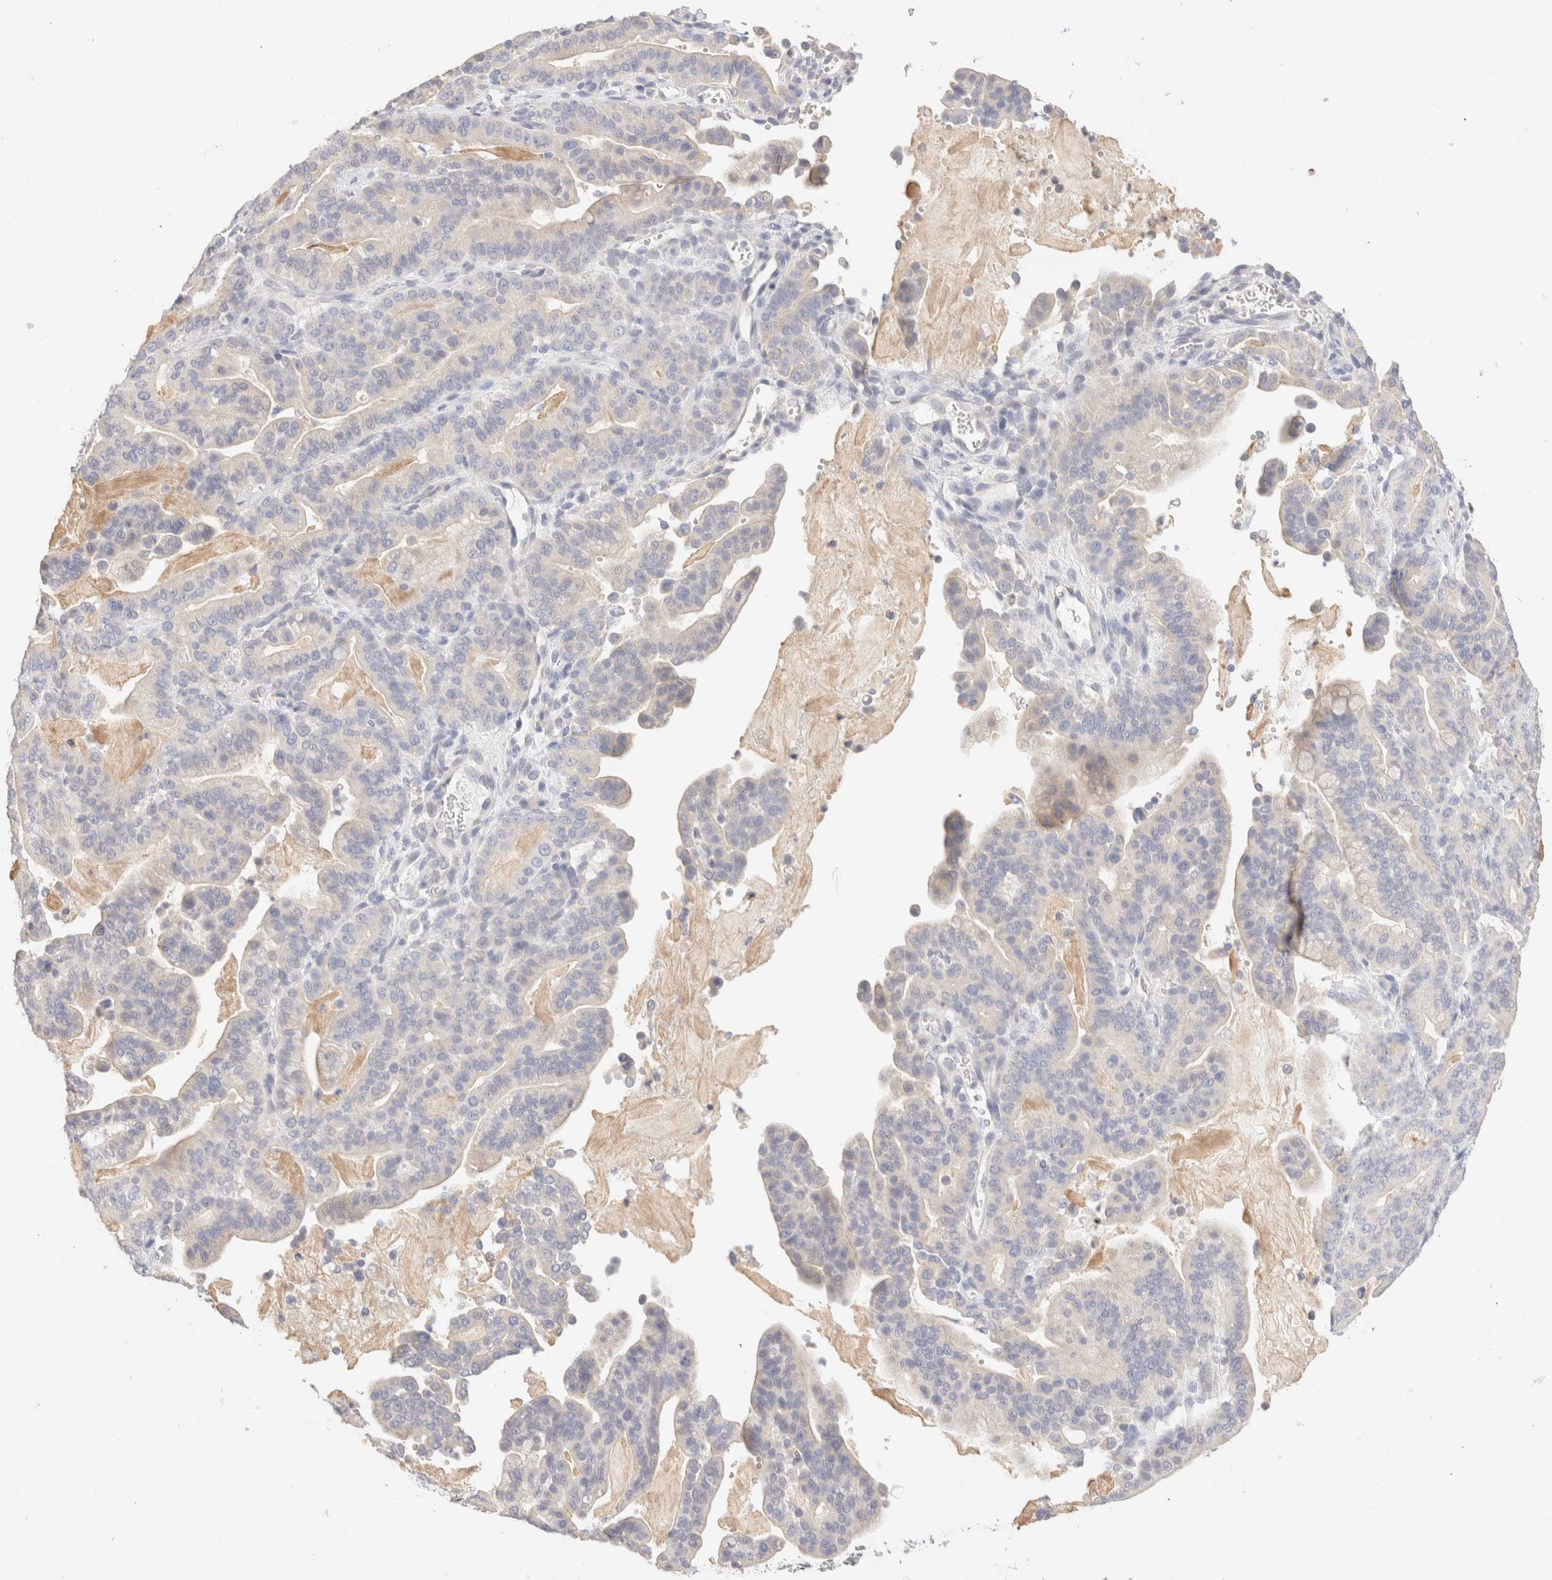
{"staining": {"intensity": "negative", "quantity": "none", "location": "none"}, "tissue": "pancreatic cancer", "cell_type": "Tumor cells", "image_type": "cancer", "snomed": [{"axis": "morphology", "description": "Adenocarcinoma, NOS"}, {"axis": "topography", "description": "Pancreas"}], "caption": "Protein analysis of pancreatic adenocarcinoma demonstrates no significant expression in tumor cells.", "gene": "SCGB2A2", "patient": {"sex": "male", "age": 63}}